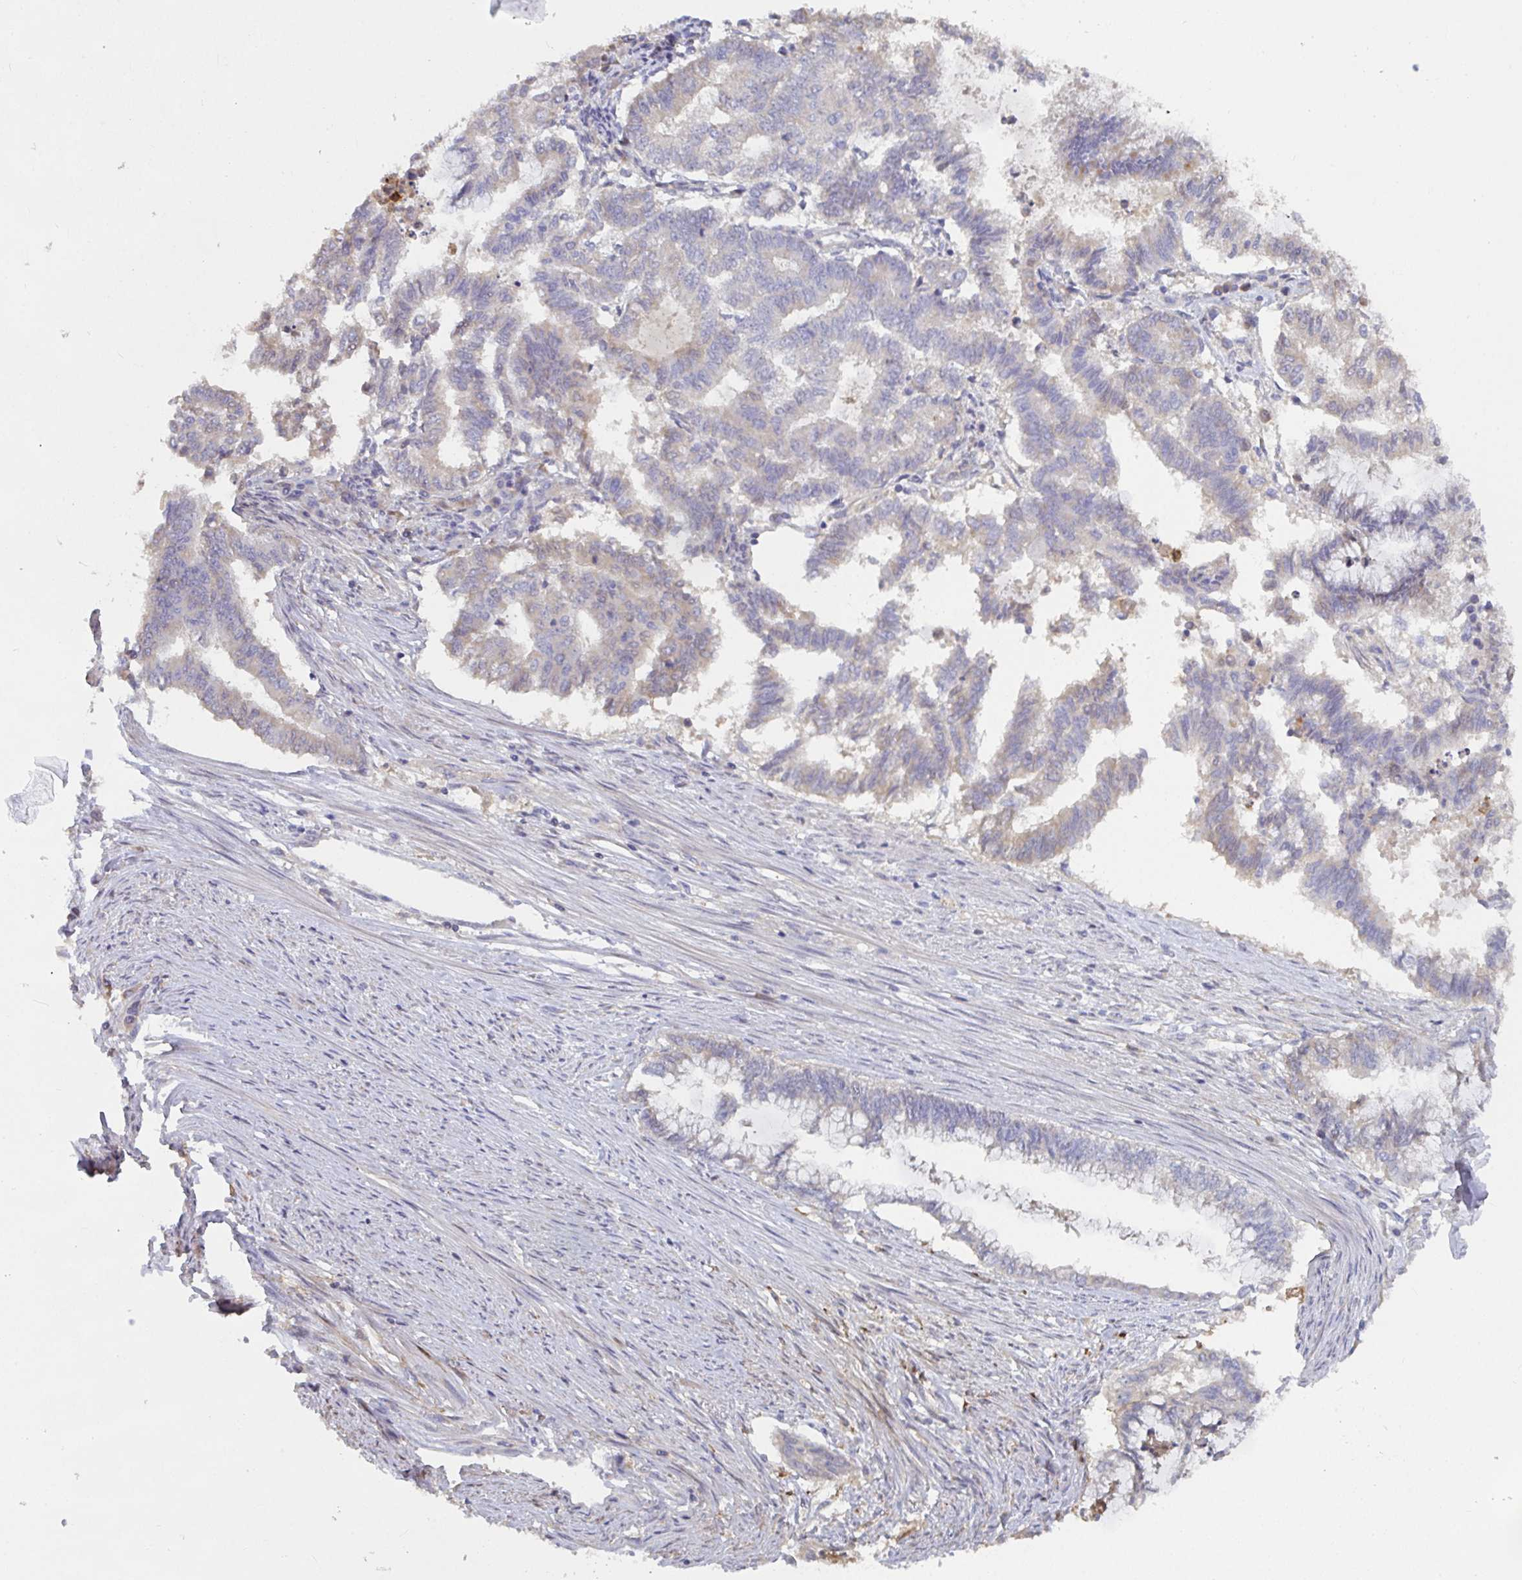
{"staining": {"intensity": "negative", "quantity": "none", "location": "none"}, "tissue": "endometrial cancer", "cell_type": "Tumor cells", "image_type": "cancer", "snomed": [{"axis": "morphology", "description": "Adenocarcinoma, NOS"}, {"axis": "topography", "description": "Endometrium"}], "caption": "Adenocarcinoma (endometrial) was stained to show a protein in brown. There is no significant positivity in tumor cells.", "gene": "ANO5", "patient": {"sex": "female", "age": 79}}